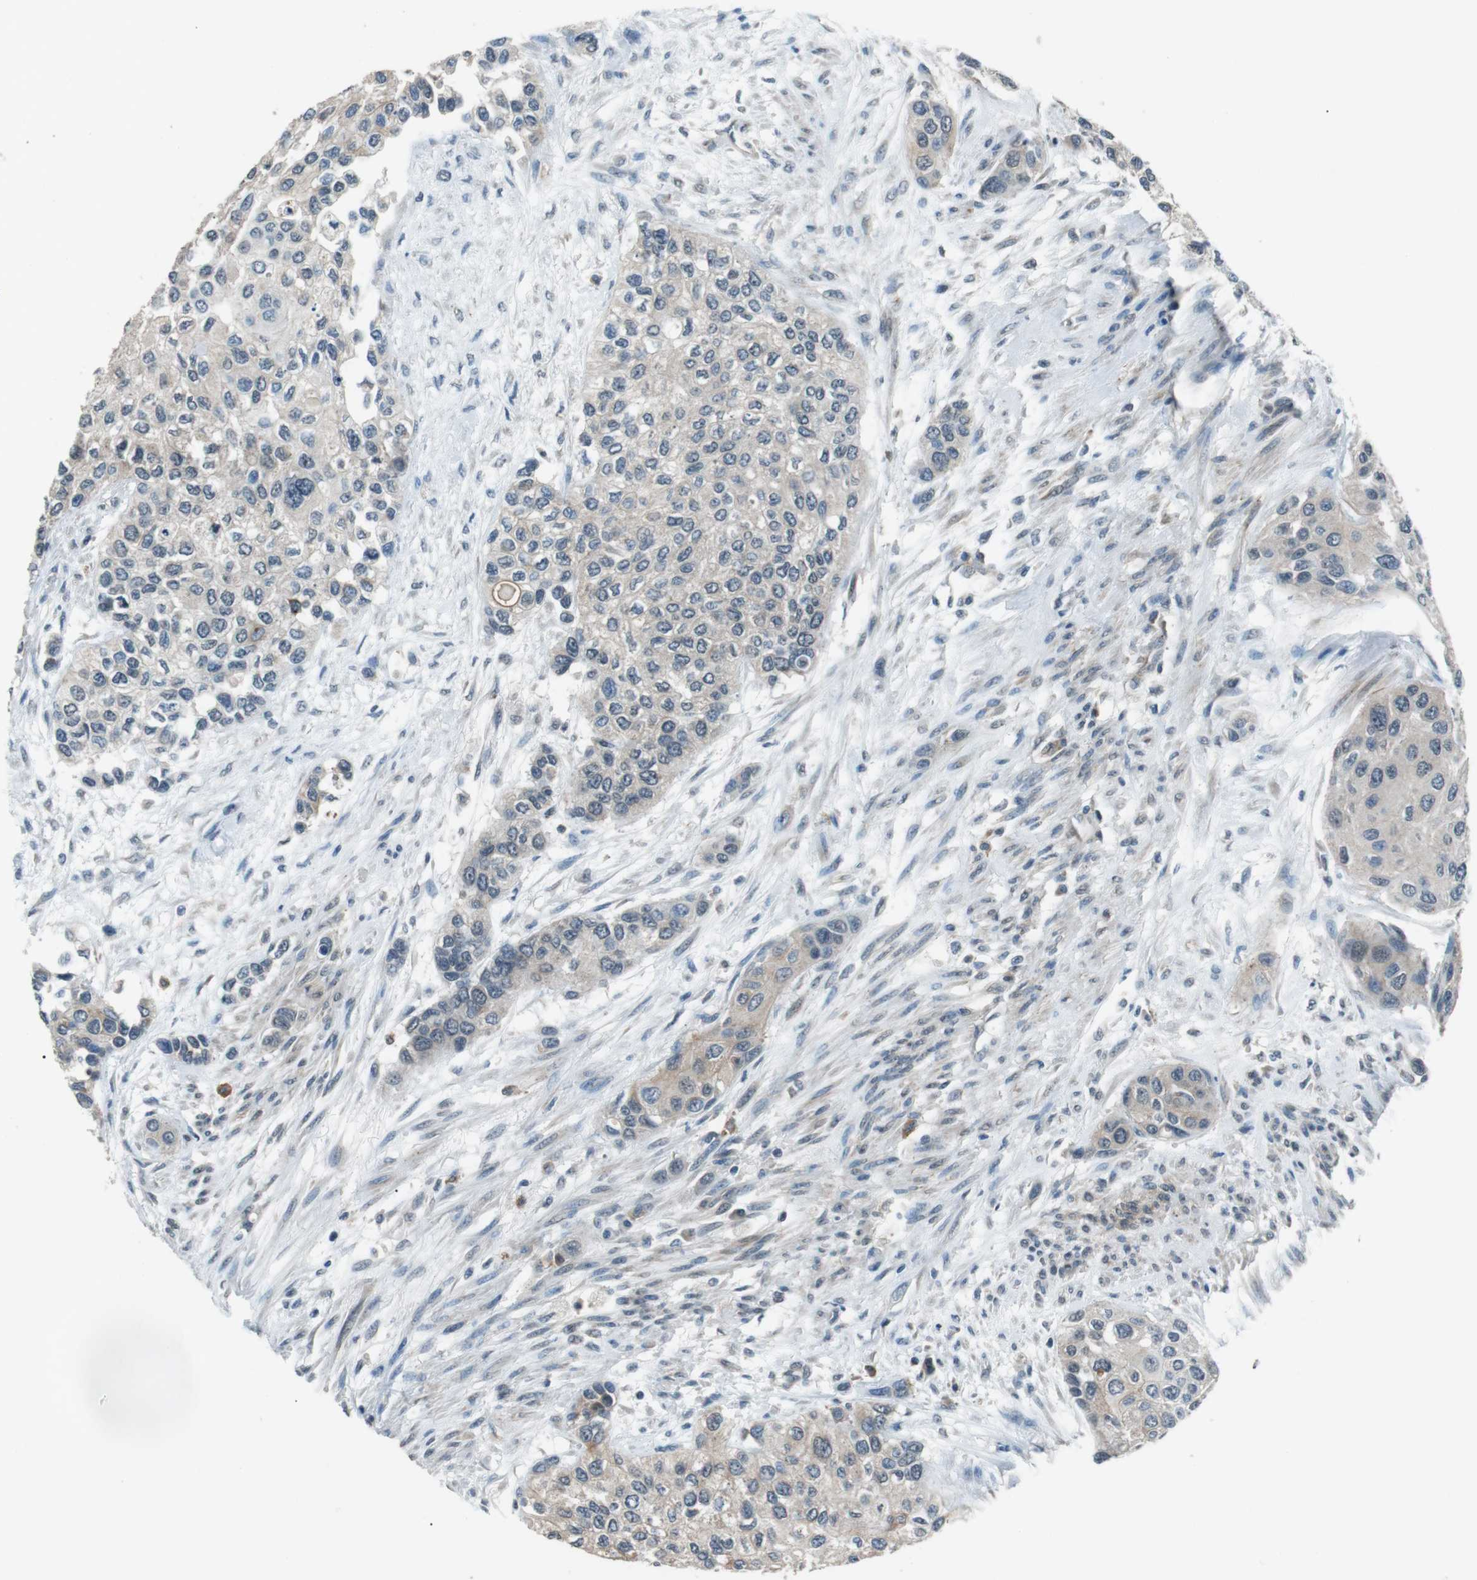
{"staining": {"intensity": "negative", "quantity": "none", "location": "none"}, "tissue": "urothelial cancer", "cell_type": "Tumor cells", "image_type": "cancer", "snomed": [{"axis": "morphology", "description": "Urothelial carcinoma, High grade"}, {"axis": "topography", "description": "Urinary bladder"}], "caption": "Immunohistochemical staining of urothelial cancer reveals no significant staining in tumor cells. (Brightfield microscopy of DAB (3,3'-diaminobenzidine) IHC at high magnification).", "gene": "NEK7", "patient": {"sex": "female", "age": 56}}